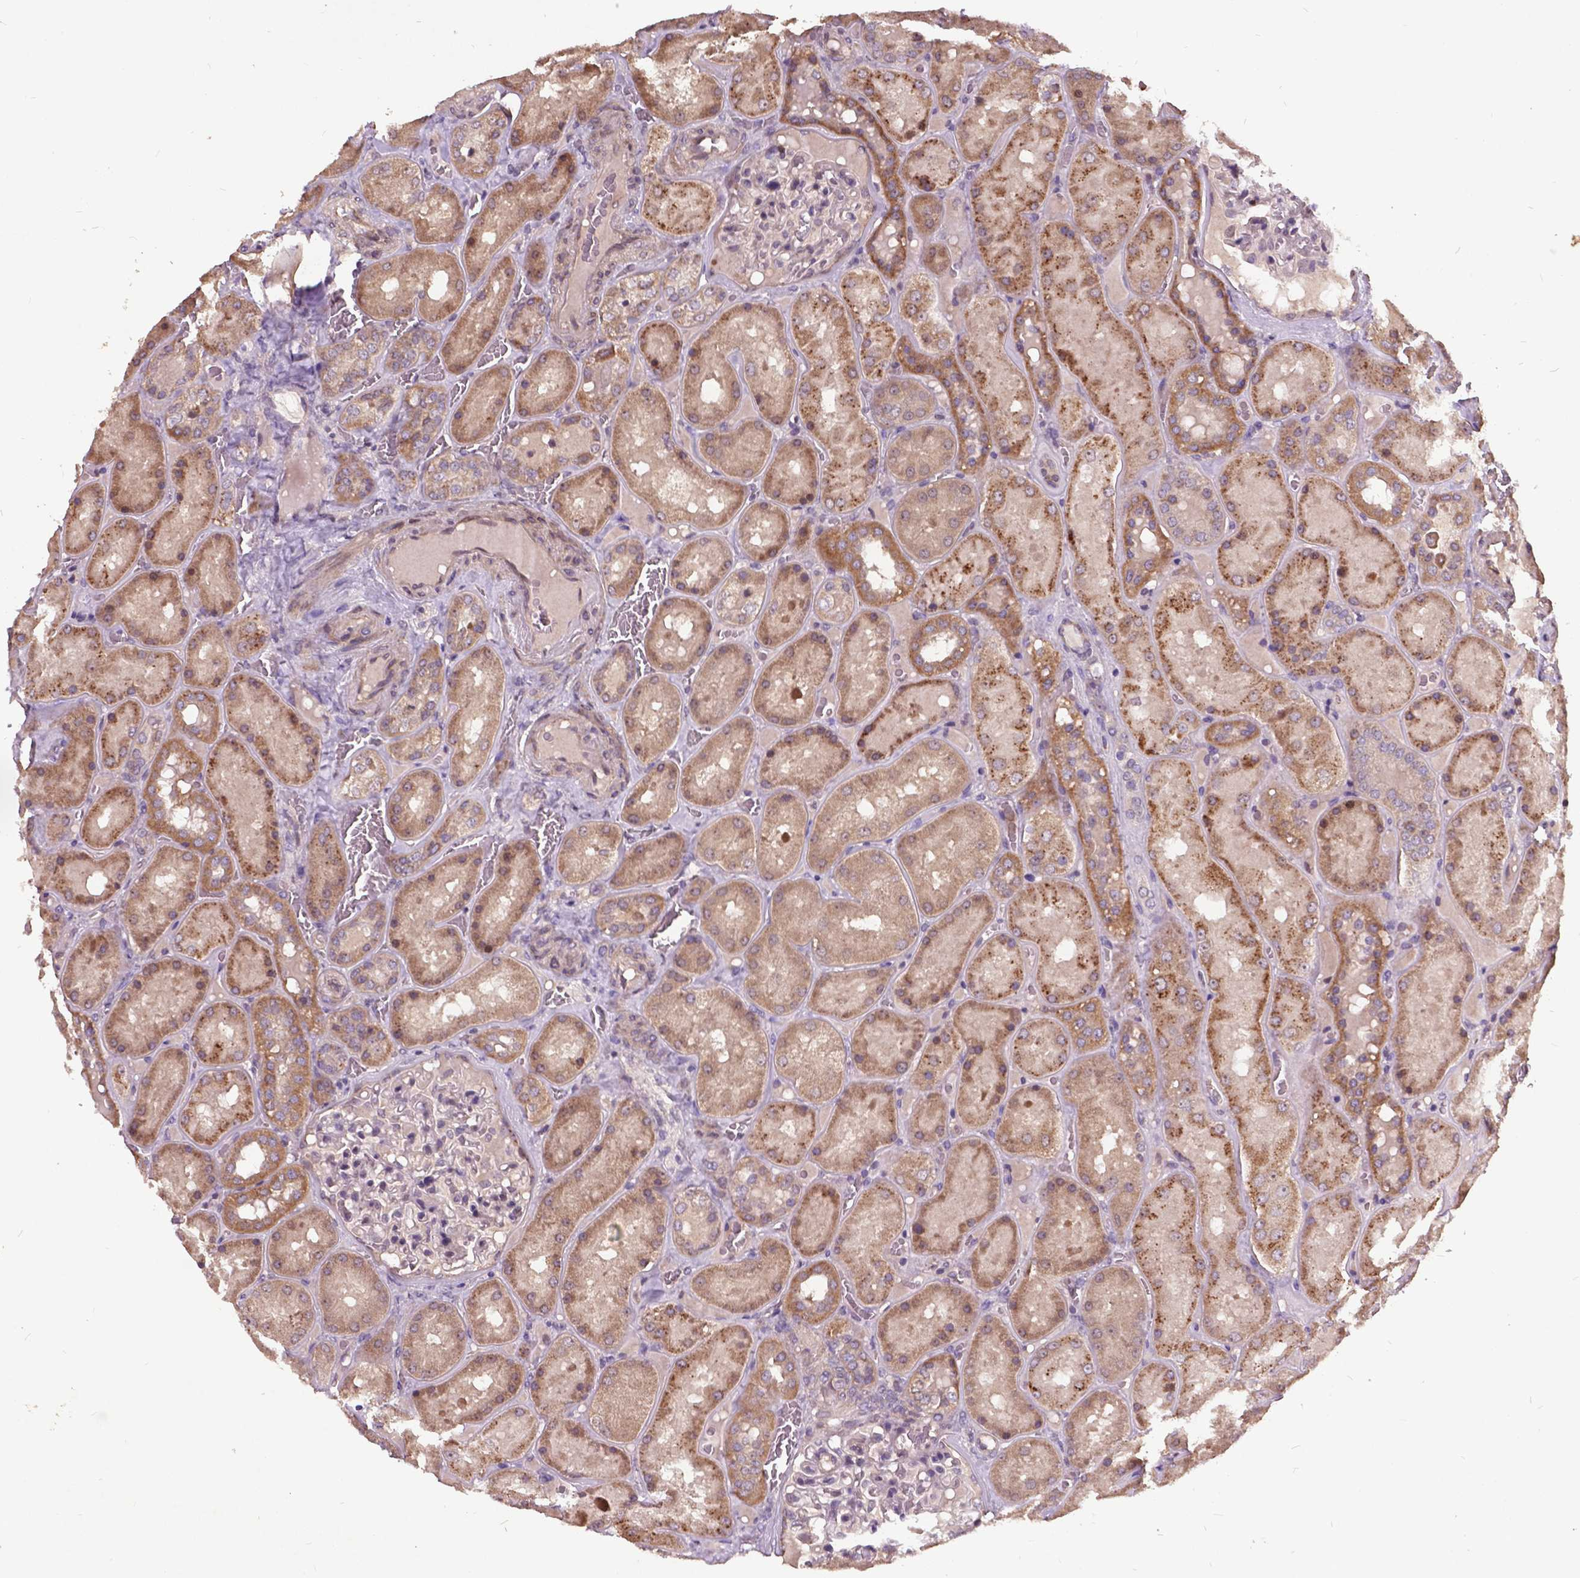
{"staining": {"intensity": "weak", "quantity": "<25%", "location": "cytoplasmic/membranous"}, "tissue": "kidney", "cell_type": "Cells in glomeruli", "image_type": "normal", "snomed": [{"axis": "morphology", "description": "Normal tissue, NOS"}, {"axis": "topography", "description": "Kidney"}], "caption": "DAB immunohistochemical staining of benign human kidney reveals no significant positivity in cells in glomeruli.", "gene": "AP1S3", "patient": {"sex": "male", "age": 73}}